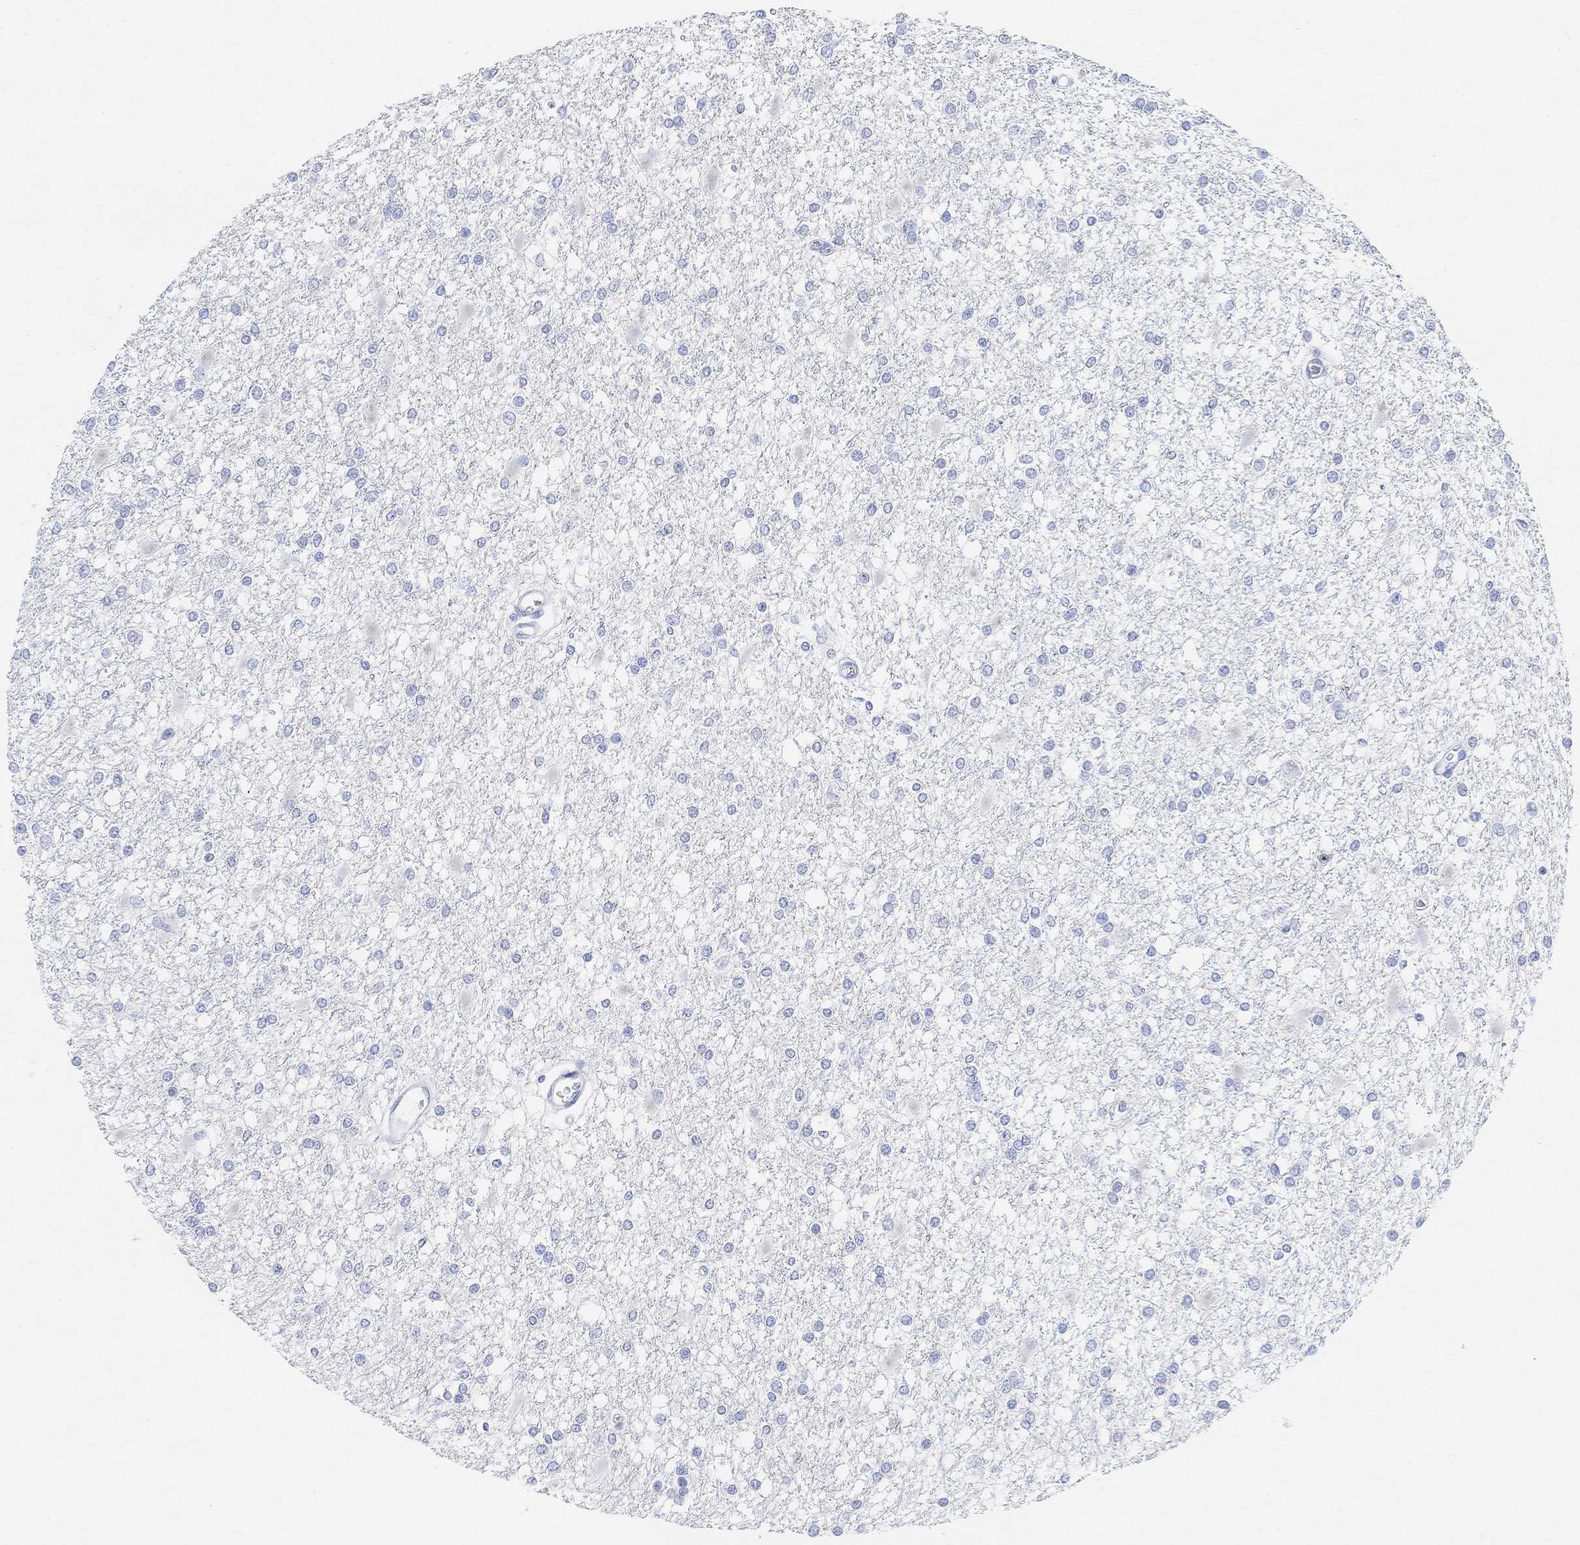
{"staining": {"intensity": "negative", "quantity": "none", "location": "none"}, "tissue": "glioma", "cell_type": "Tumor cells", "image_type": "cancer", "snomed": [{"axis": "morphology", "description": "Glioma, malignant, High grade"}, {"axis": "topography", "description": "Cerebral cortex"}], "caption": "Glioma was stained to show a protein in brown. There is no significant staining in tumor cells.", "gene": "RETNLB", "patient": {"sex": "male", "age": 79}}